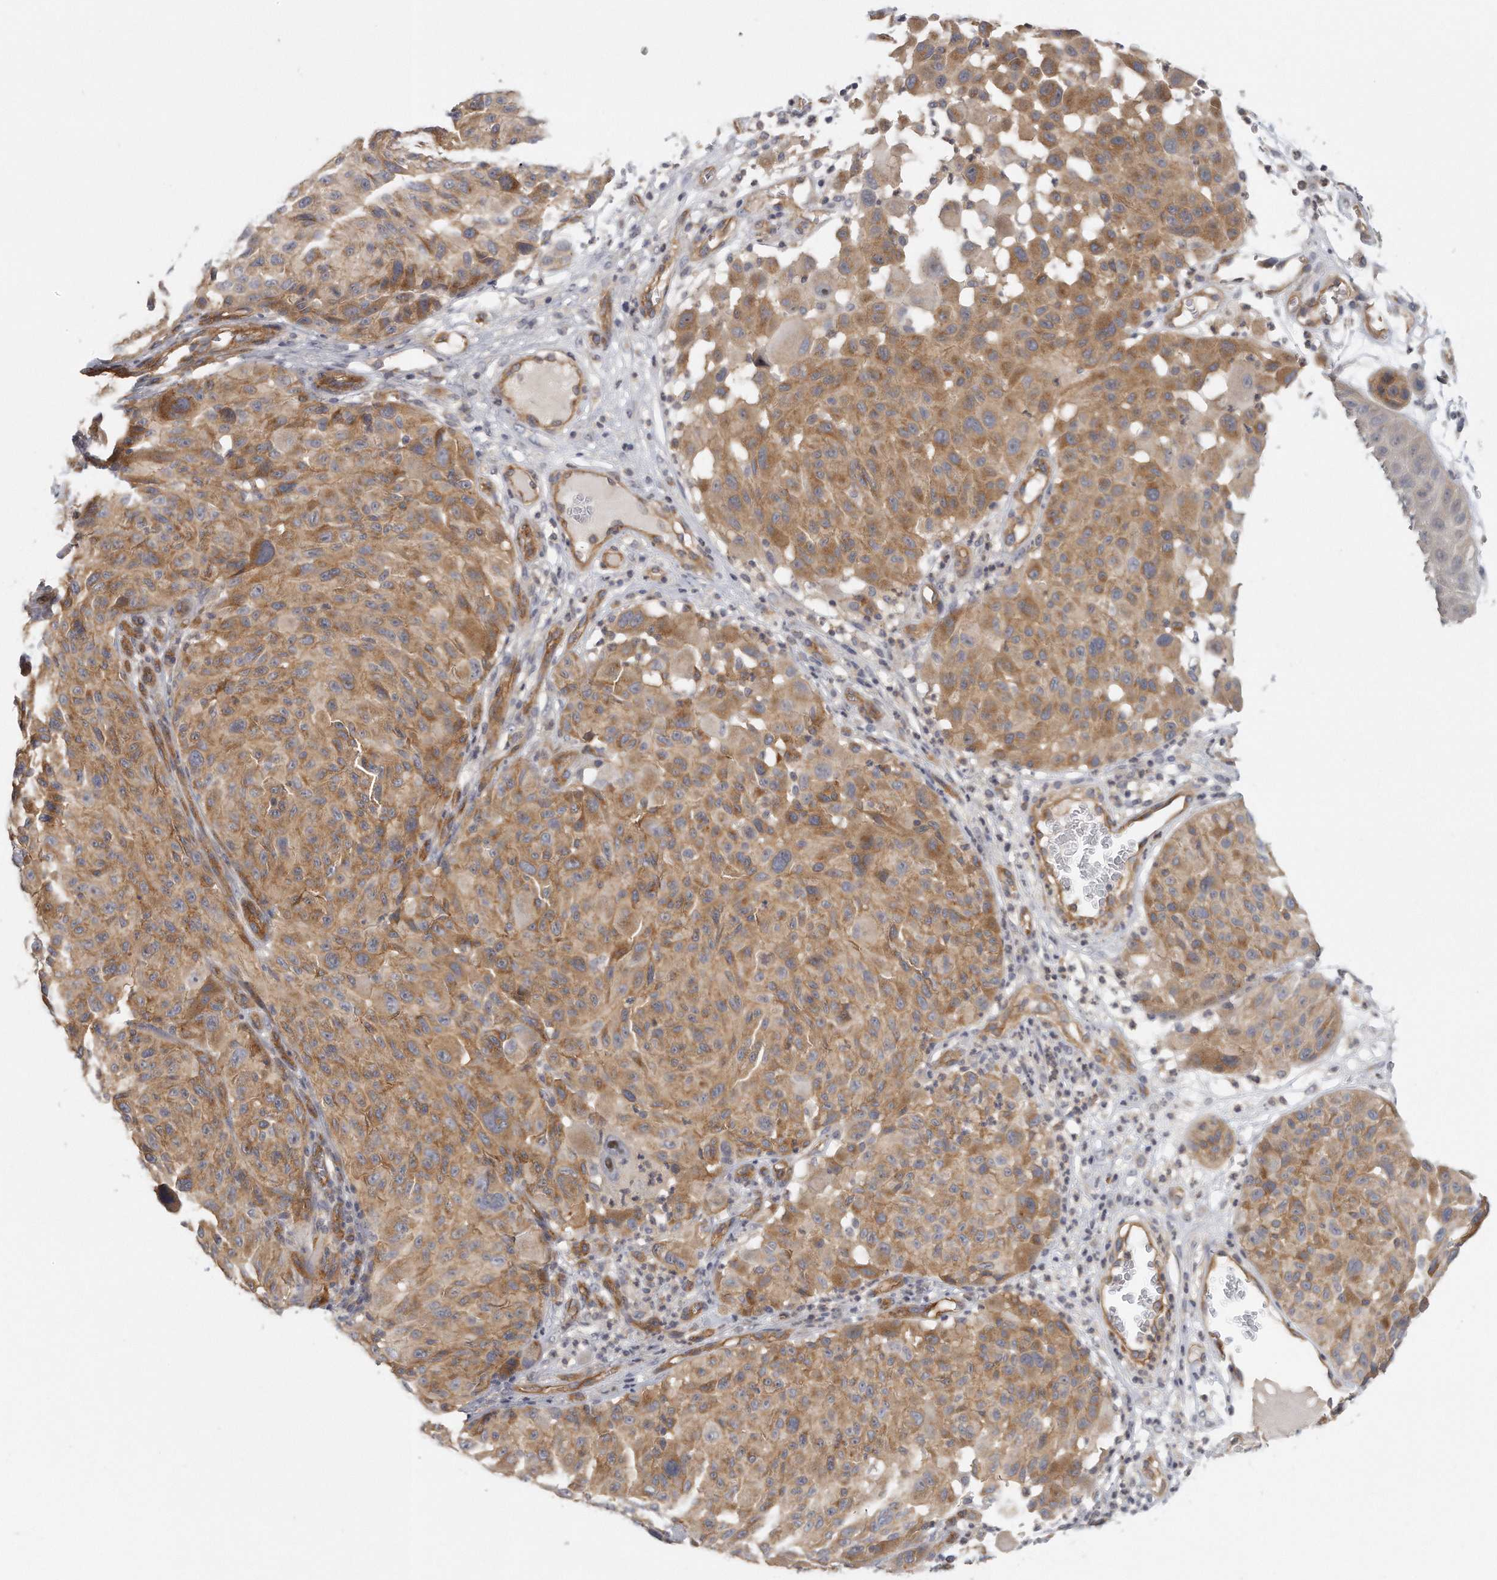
{"staining": {"intensity": "moderate", "quantity": ">75%", "location": "cytoplasmic/membranous"}, "tissue": "melanoma", "cell_type": "Tumor cells", "image_type": "cancer", "snomed": [{"axis": "morphology", "description": "Malignant melanoma, NOS"}, {"axis": "topography", "description": "Skin"}], "caption": "IHC image of neoplastic tissue: melanoma stained using immunohistochemistry (IHC) displays medium levels of moderate protein expression localized specifically in the cytoplasmic/membranous of tumor cells, appearing as a cytoplasmic/membranous brown color.", "gene": "MTERF4", "patient": {"sex": "male", "age": 83}}